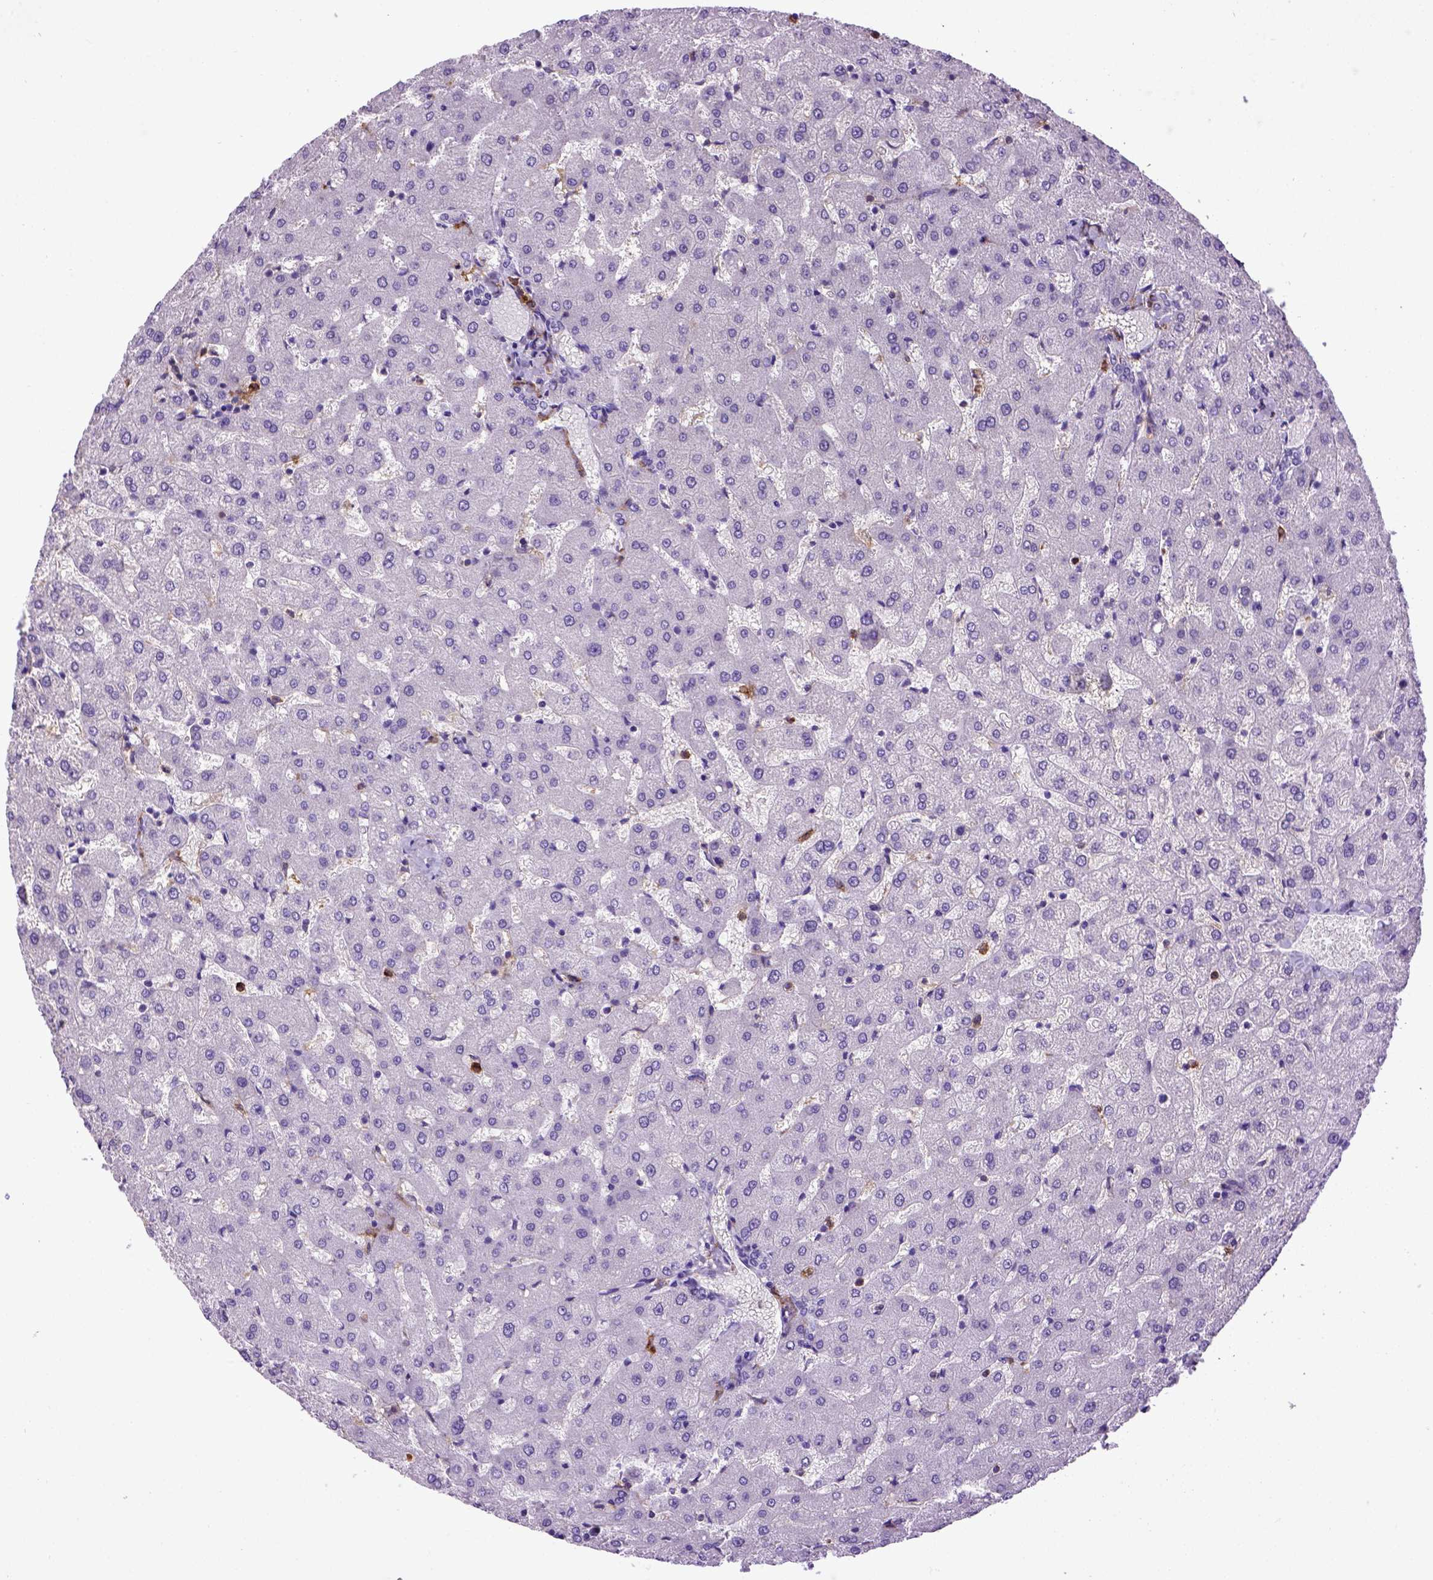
{"staining": {"intensity": "negative", "quantity": "none", "location": "none"}, "tissue": "liver", "cell_type": "Cholangiocytes", "image_type": "normal", "snomed": [{"axis": "morphology", "description": "Normal tissue, NOS"}, {"axis": "topography", "description": "Liver"}], "caption": "Immunohistochemical staining of normal liver demonstrates no significant positivity in cholangiocytes.", "gene": "ITGAX", "patient": {"sex": "female", "age": 50}}